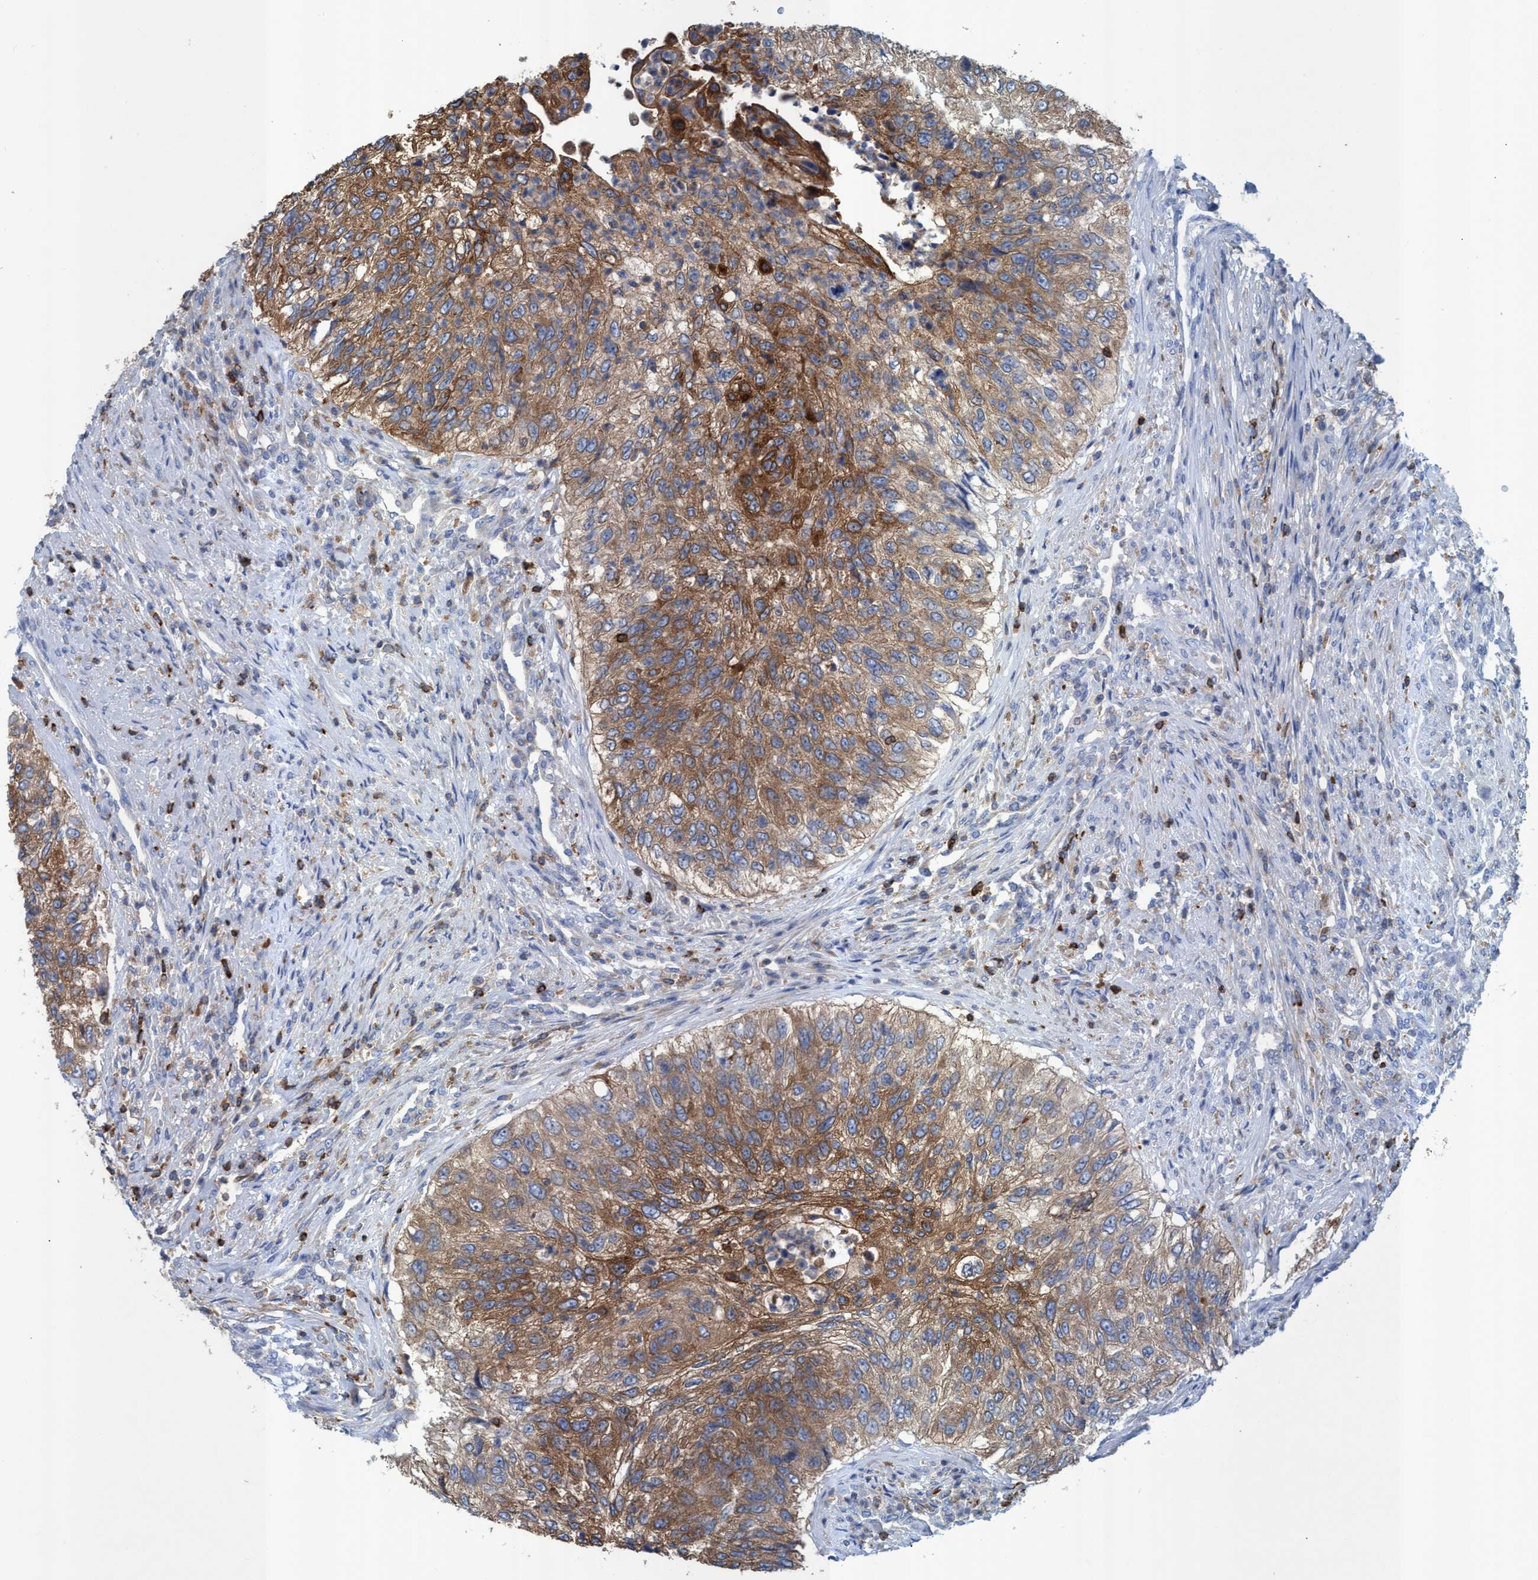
{"staining": {"intensity": "moderate", "quantity": ">75%", "location": "cytoplasmic/membranous"}, "tissue": "urothelial cancer", "cell_type": "Tumor cells", "image_type": "cancer", "snomed": [{"axis": "morphology", "description": "Urothelial carcinoma, High grade"}, {"axis": "topography", "description": "Urinary bladder"}], "caption": "Tumor cells demonstrate medium levels of moderate cytoplasmic/membranous staining in approximately >75% of cells in urothelial carcinoma (high-grade).", "gene": "EZR", "patient": {"sex": "female", "age": 60}}